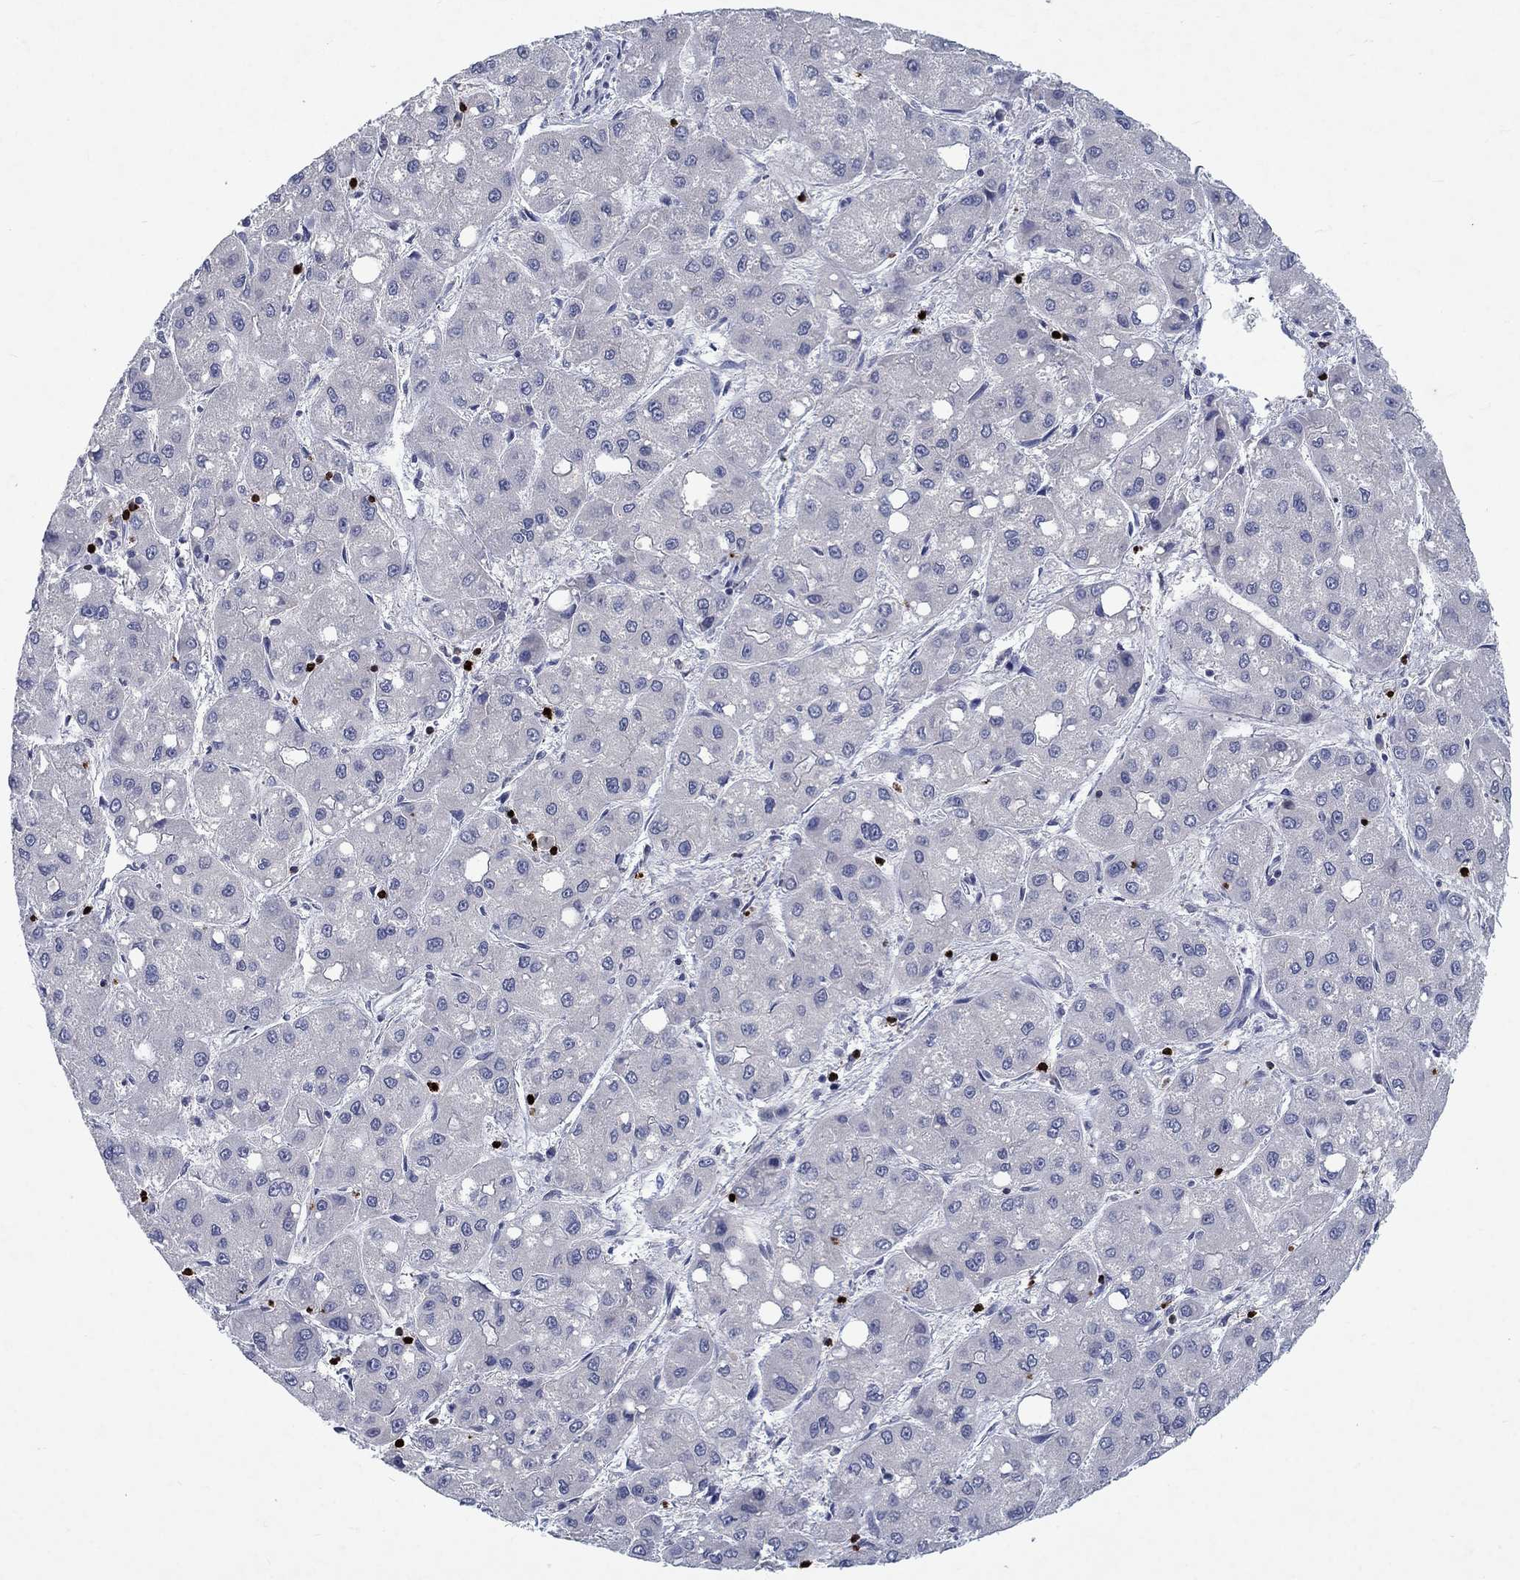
{"staining": {"intensity": "negative", "quantity": "none", "location": "none"}, "tissue": "liver cancer", "cell_type": "Tumor cells", "image_type": "cancer", "snomed": [{"axis": "morphology", "description": "Carcinoma, Hepatocellular, NOS"}, {"axis": "topography", "description": "Liver"}], "caption": "An image of human liver cancer (hepatocellular carcinoma) is negative for staining in tumor cells. Nuclei are stained in blue.", "gene": "GZMA", "patient": {"sex": "male", "age": 73}}